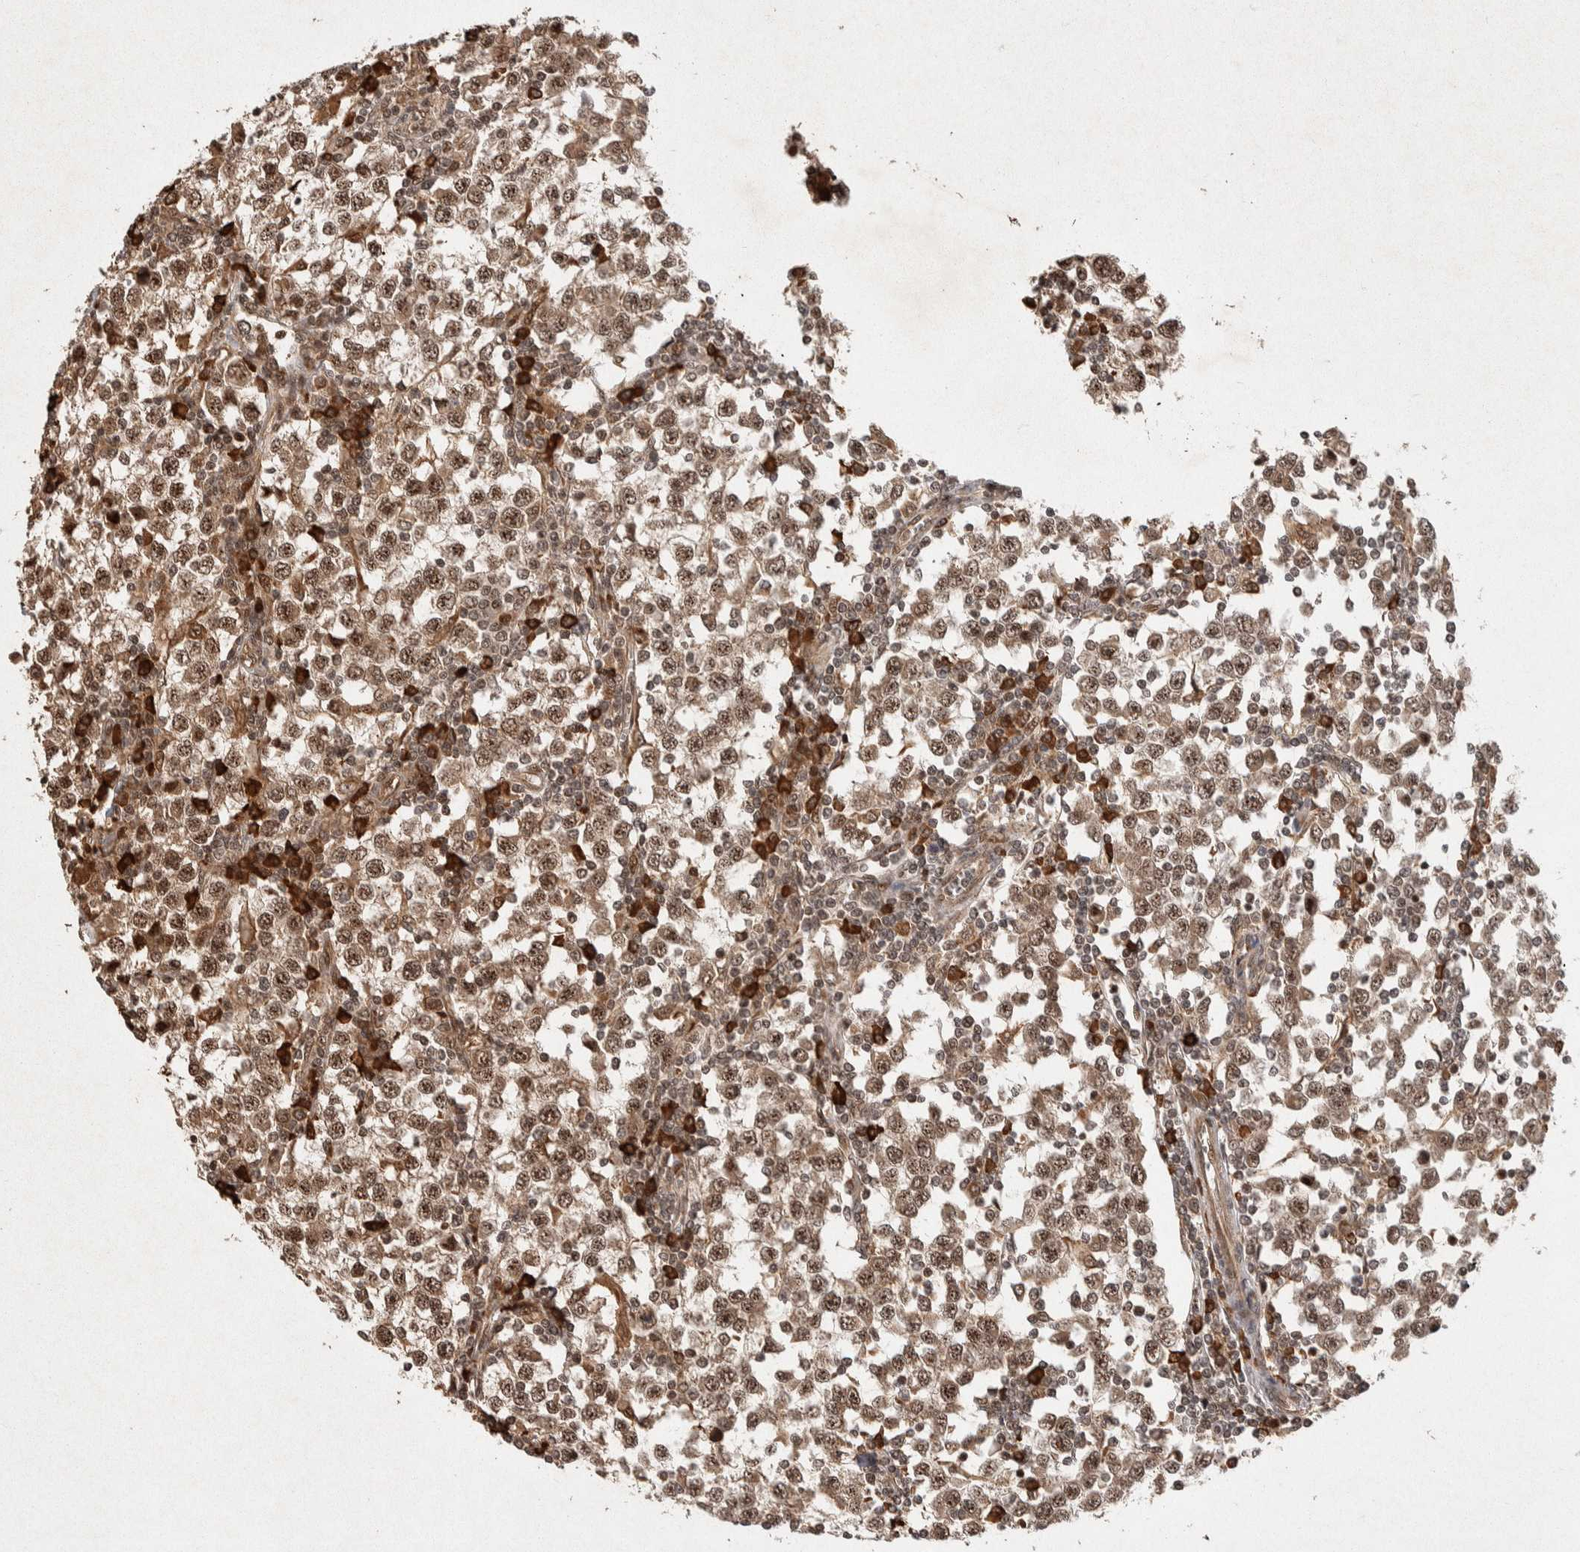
{"staining": {"intensity": "moderate", "quantity": ">75%", "location": "nuclear"}, "tissue": "testis cancer", "cell_type": "Tumor cells", "image_type": "cancer", "snomed": [{"axis": "morphology", "description": "Seminoma, NOS"}, {"axis": "topography", "description": "Testis"}], "caption": "Human testis cancer (seminoma) stained with a brown dye exhibits moderate nuclear positive positivity in about >75% of tumor cells.", "gene": "TOR1B", "patient": {"sex": "male", "age": 65}}